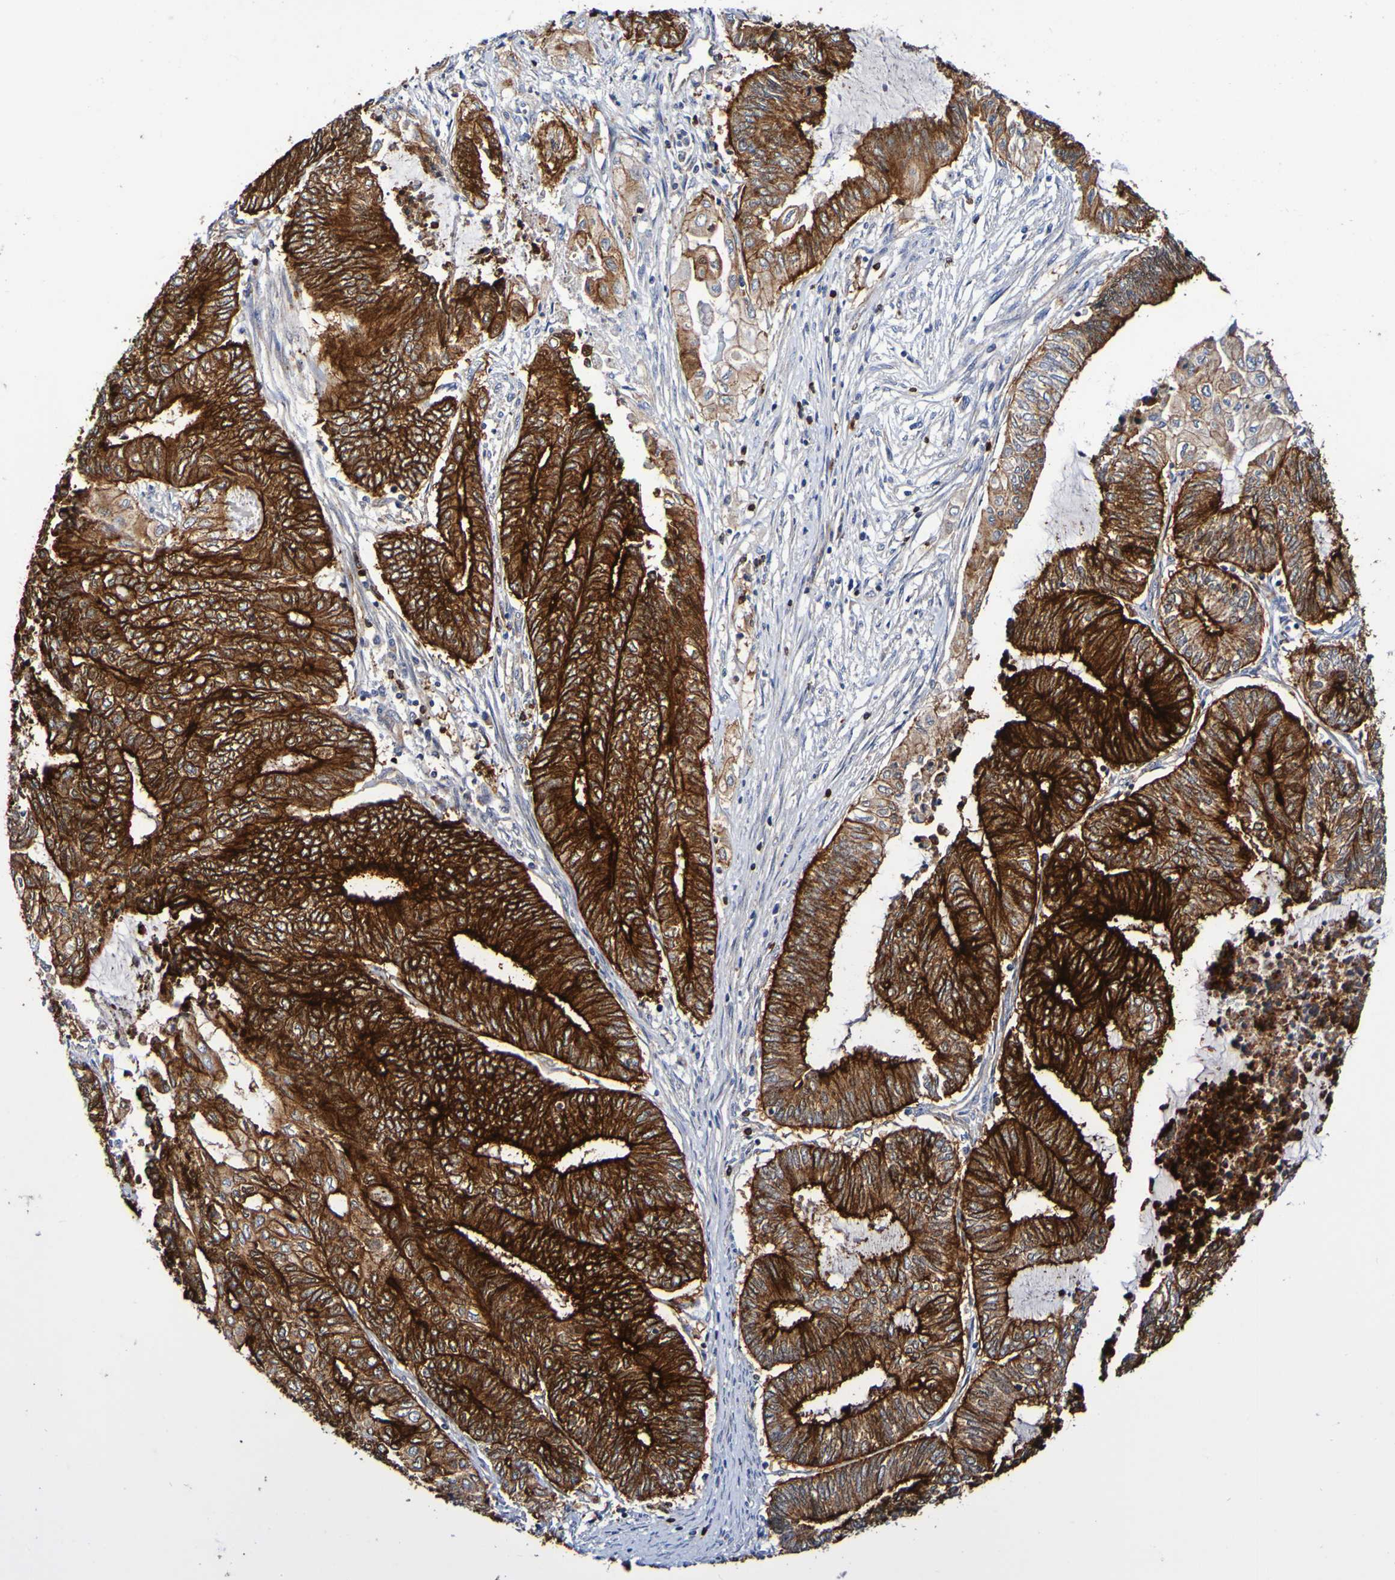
{"staining": {"intensity": "strong", "quantity": ">75%", "location": "cytoplasmic/membranous"}, "tissue": "endometrial cancer", "cell_type": "Tumor cells", "image_type": "cancer", "snomed": [{"axis": "morphology", "description": "Adenocarcinoma, NOS"}, {"axis": "topography", "description": "Uterus"}, {"axis": "topography", "description": "Endometrium"}], "caption": "Immunohistochemistry (IHC) of human endometrial cancer (adenocarcinoma) reveals high levels of strong cytoplasmic/membranous expression in approximately >75% of tumor cells.", "gene": "GJB1", "patient": {"sex": "female", "age": 70}}